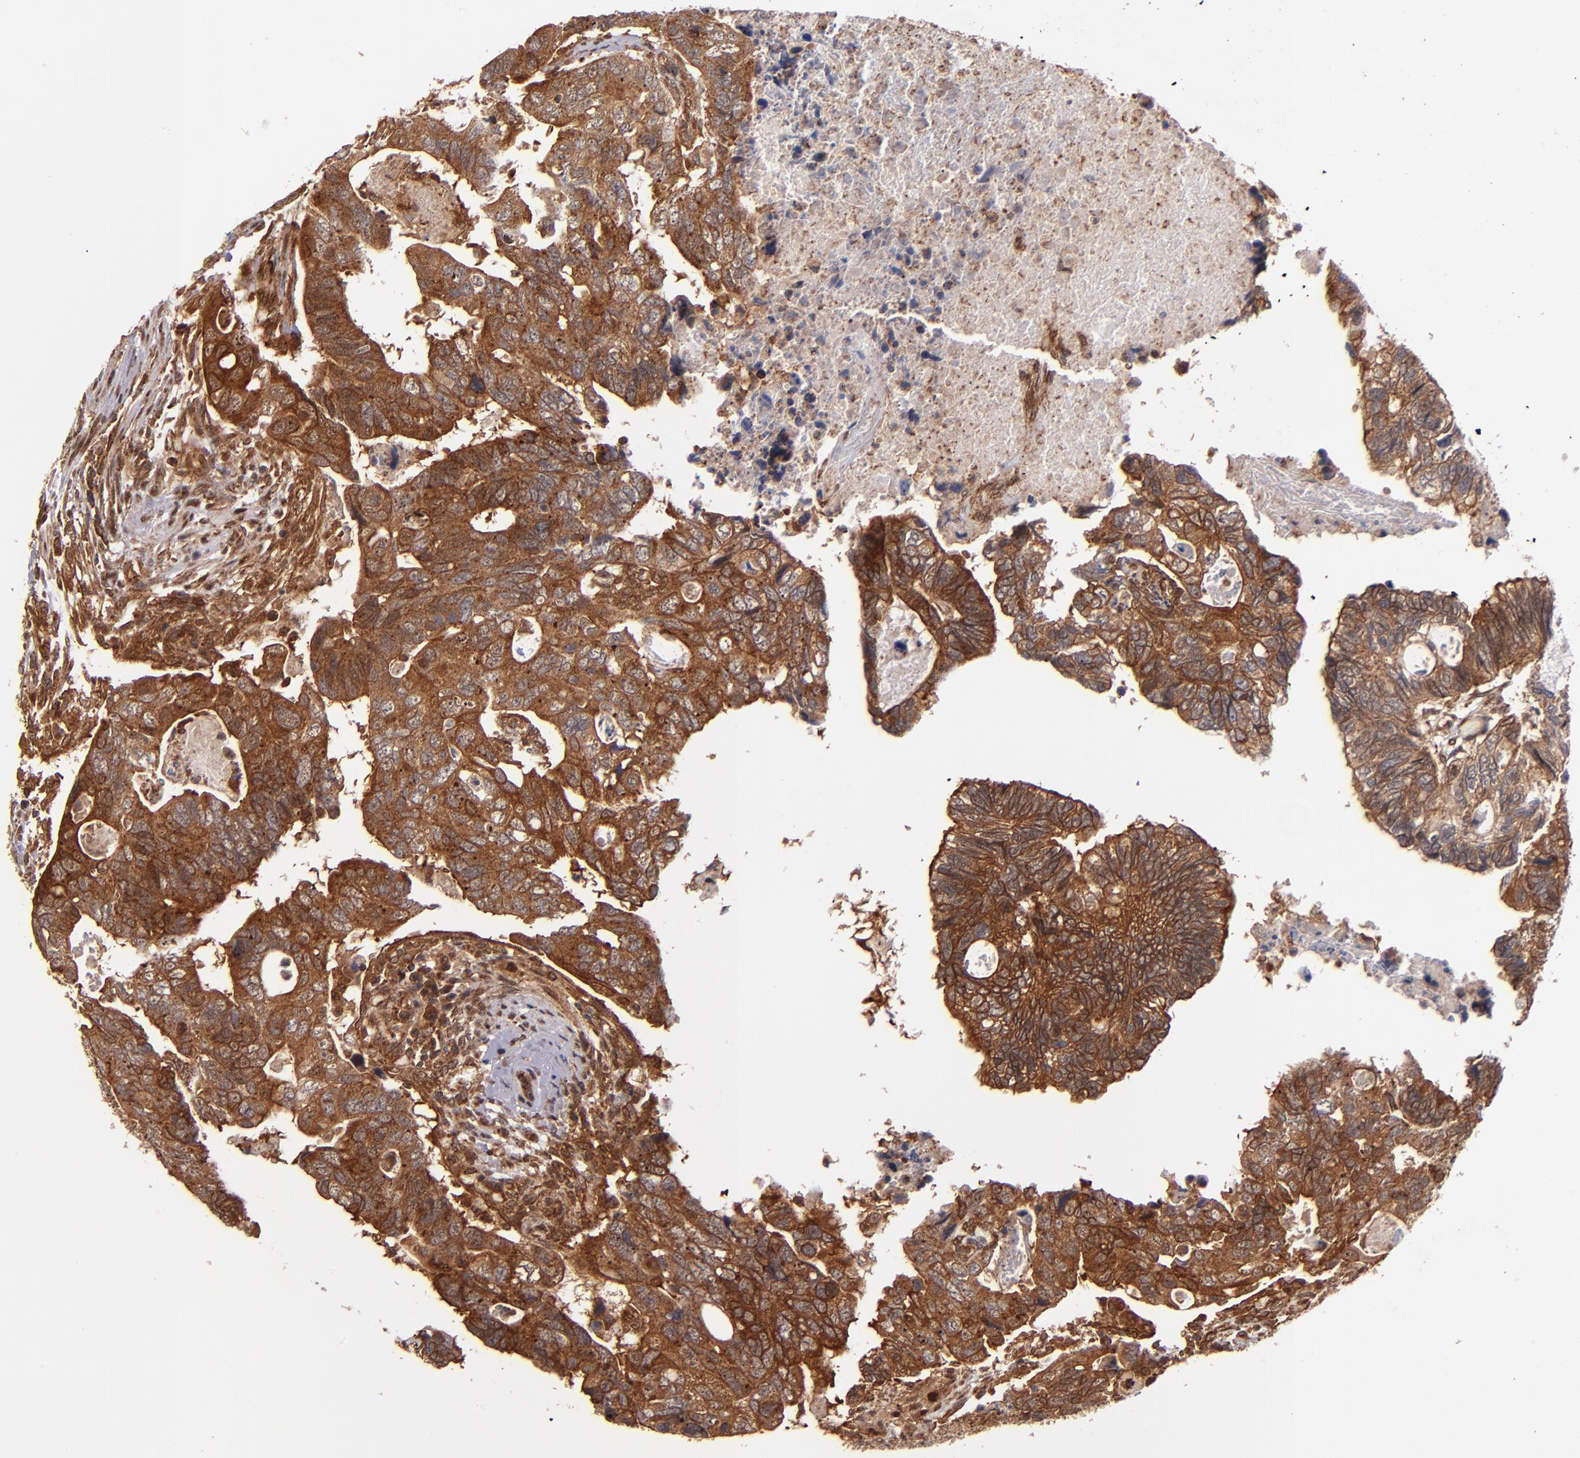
{"staining": {"intensity": "strong", "quantity": ">75%", "location": "cytoplasmic/membranous"}, "tissue": "colorectal cancer", "cell_type": "Tumor cells", "image_type": "cancer", "snomed": [{"axis": "morphology", "description": "Adenocarcinoma, NOS"}, {"axis": "topography", "description": "Rectum"}], "caption": "An immunohistochemistry (IHC) micrograph of tumor tissue is shown. Protein staining in brown highlights strong cytoplasmic/membranous positivity in colorectal cancer (adenocarcinoma) within tumor cells.", "gene": "STX8", "patient": {"sex": "male", "age": 53}}